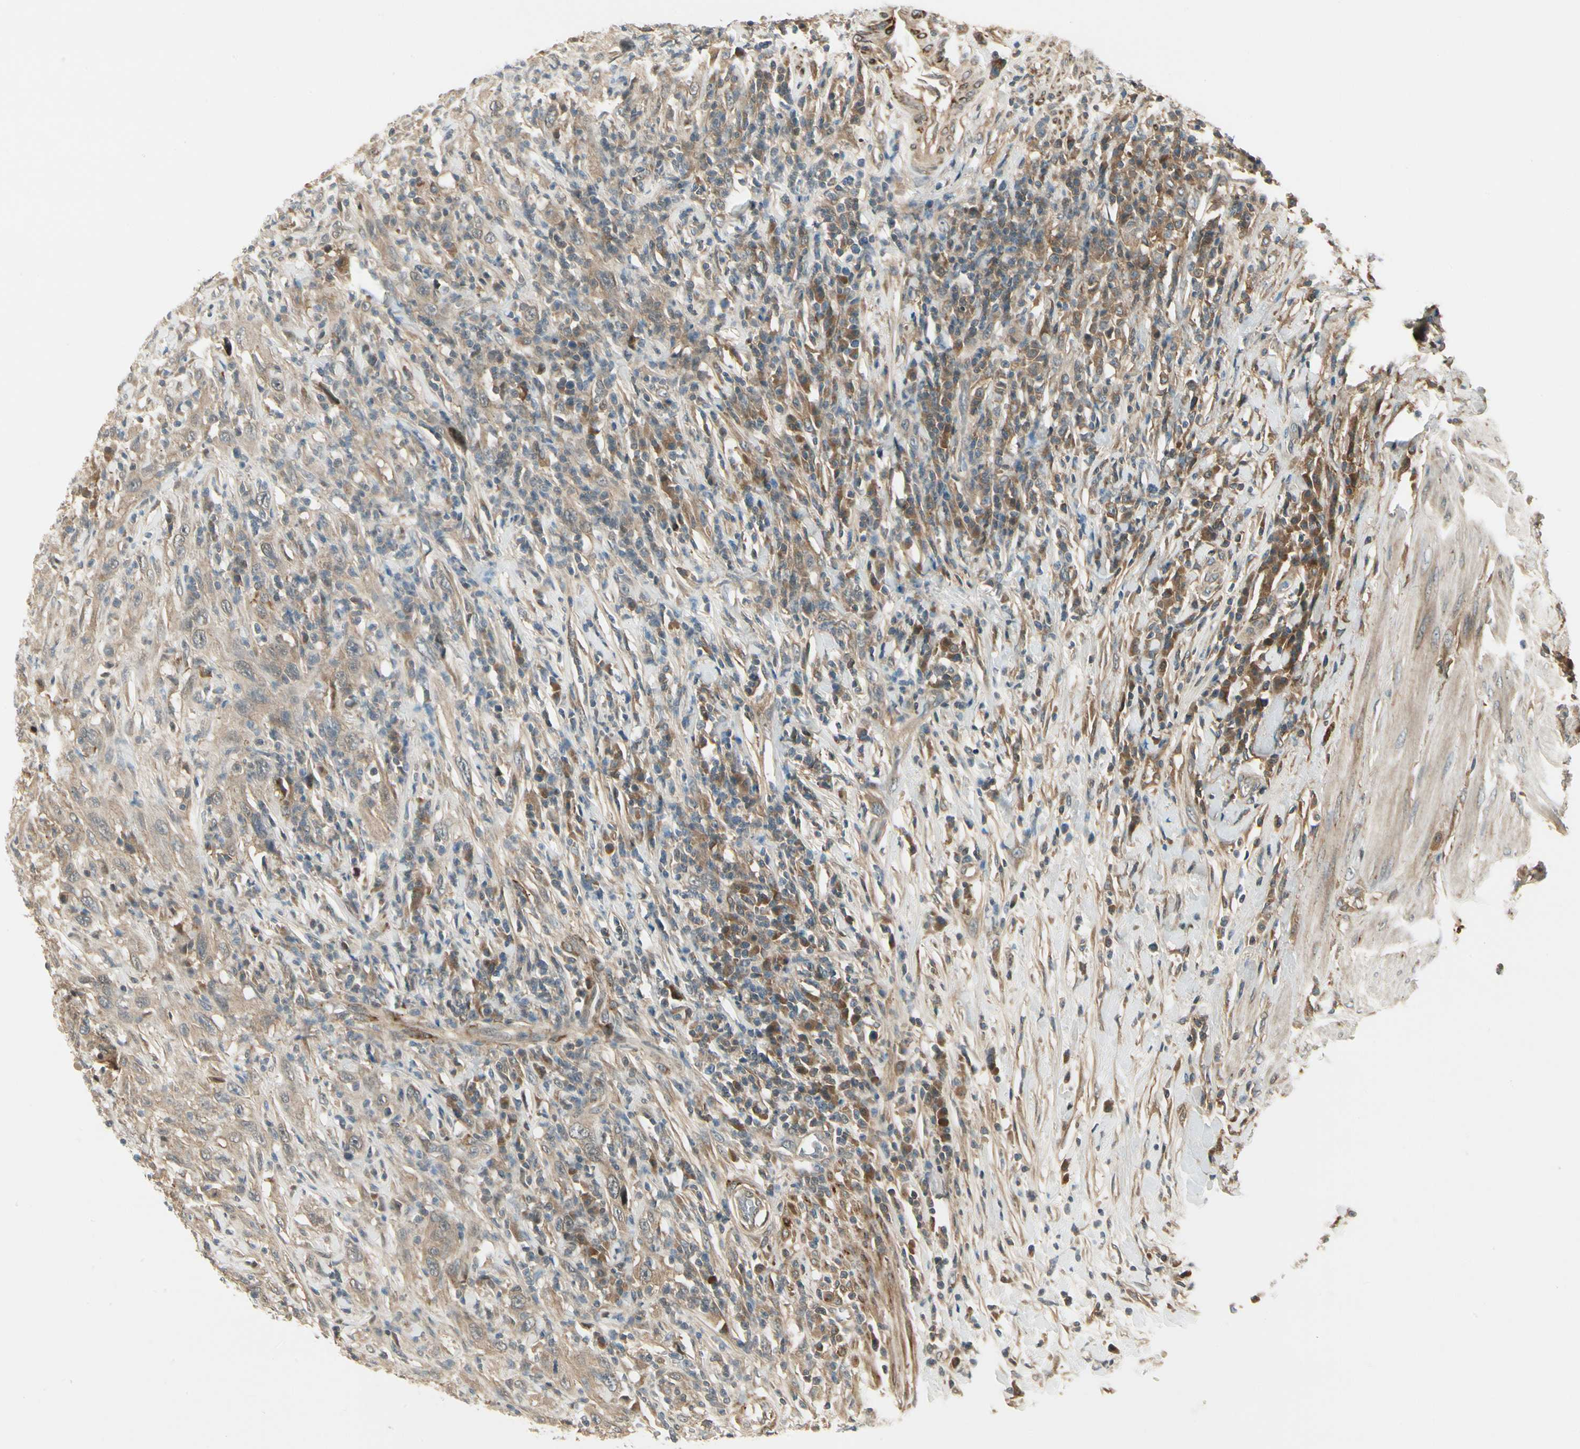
{"staining": {"intensity": "weak", "quantity": ">75%", "location": "cytoplasmic/membranous"}, "tissue": "urothelial cancer", "cell_type": "Tumor cells", "image_type": "cancer", "snomed": [{"axis": "morphology", "description": "Urothelial carcinoma, High grade"}, {"axis": "topography", "description": "Urinary bladder"}], "caption": "Human urothelial cancer stained with a protein marker reveals weak staining in tumor cells.", "gene": "EPHB3", "patient": {"sex": "male", "age": 61}}